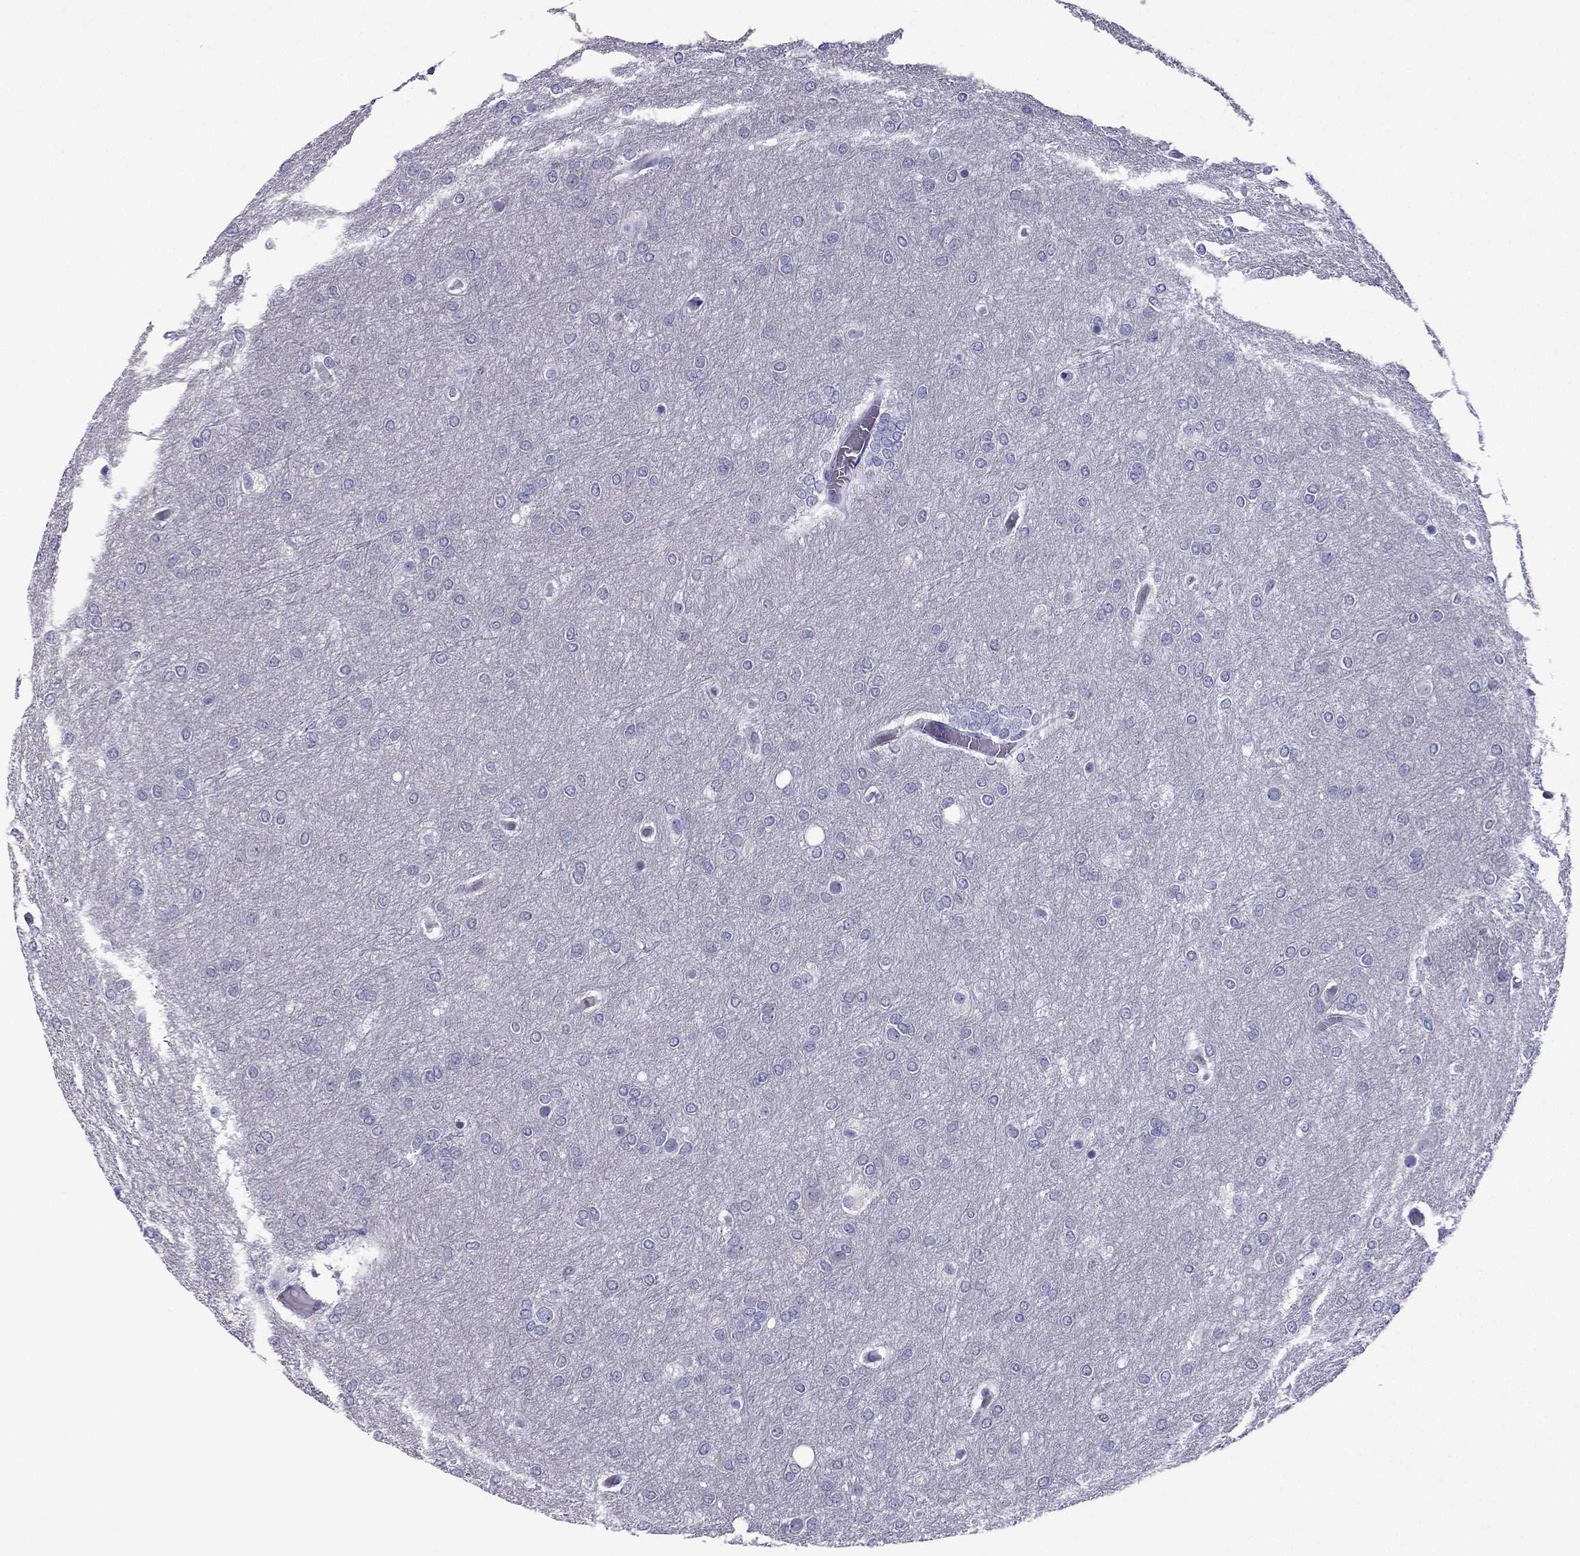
{"staining": {"intensity": "negative", "quantity": "none", "location": "none"}, "tissue": "glioma", "cell_type": "Tumor cells", "image_type": "cancer", "snomed": [{"axis": "morphology", "description": "Glioma, malignant, High grade"}, {"axis": "topography", "description": "Brain"}], "caption": "This is an immunohistochemistry (IHC) micrograph of human malignant high-grade glioma. There is no positivity in tumor cells.", "gene": "GJA8", "patient": {"sex": "female", "age": 61}}